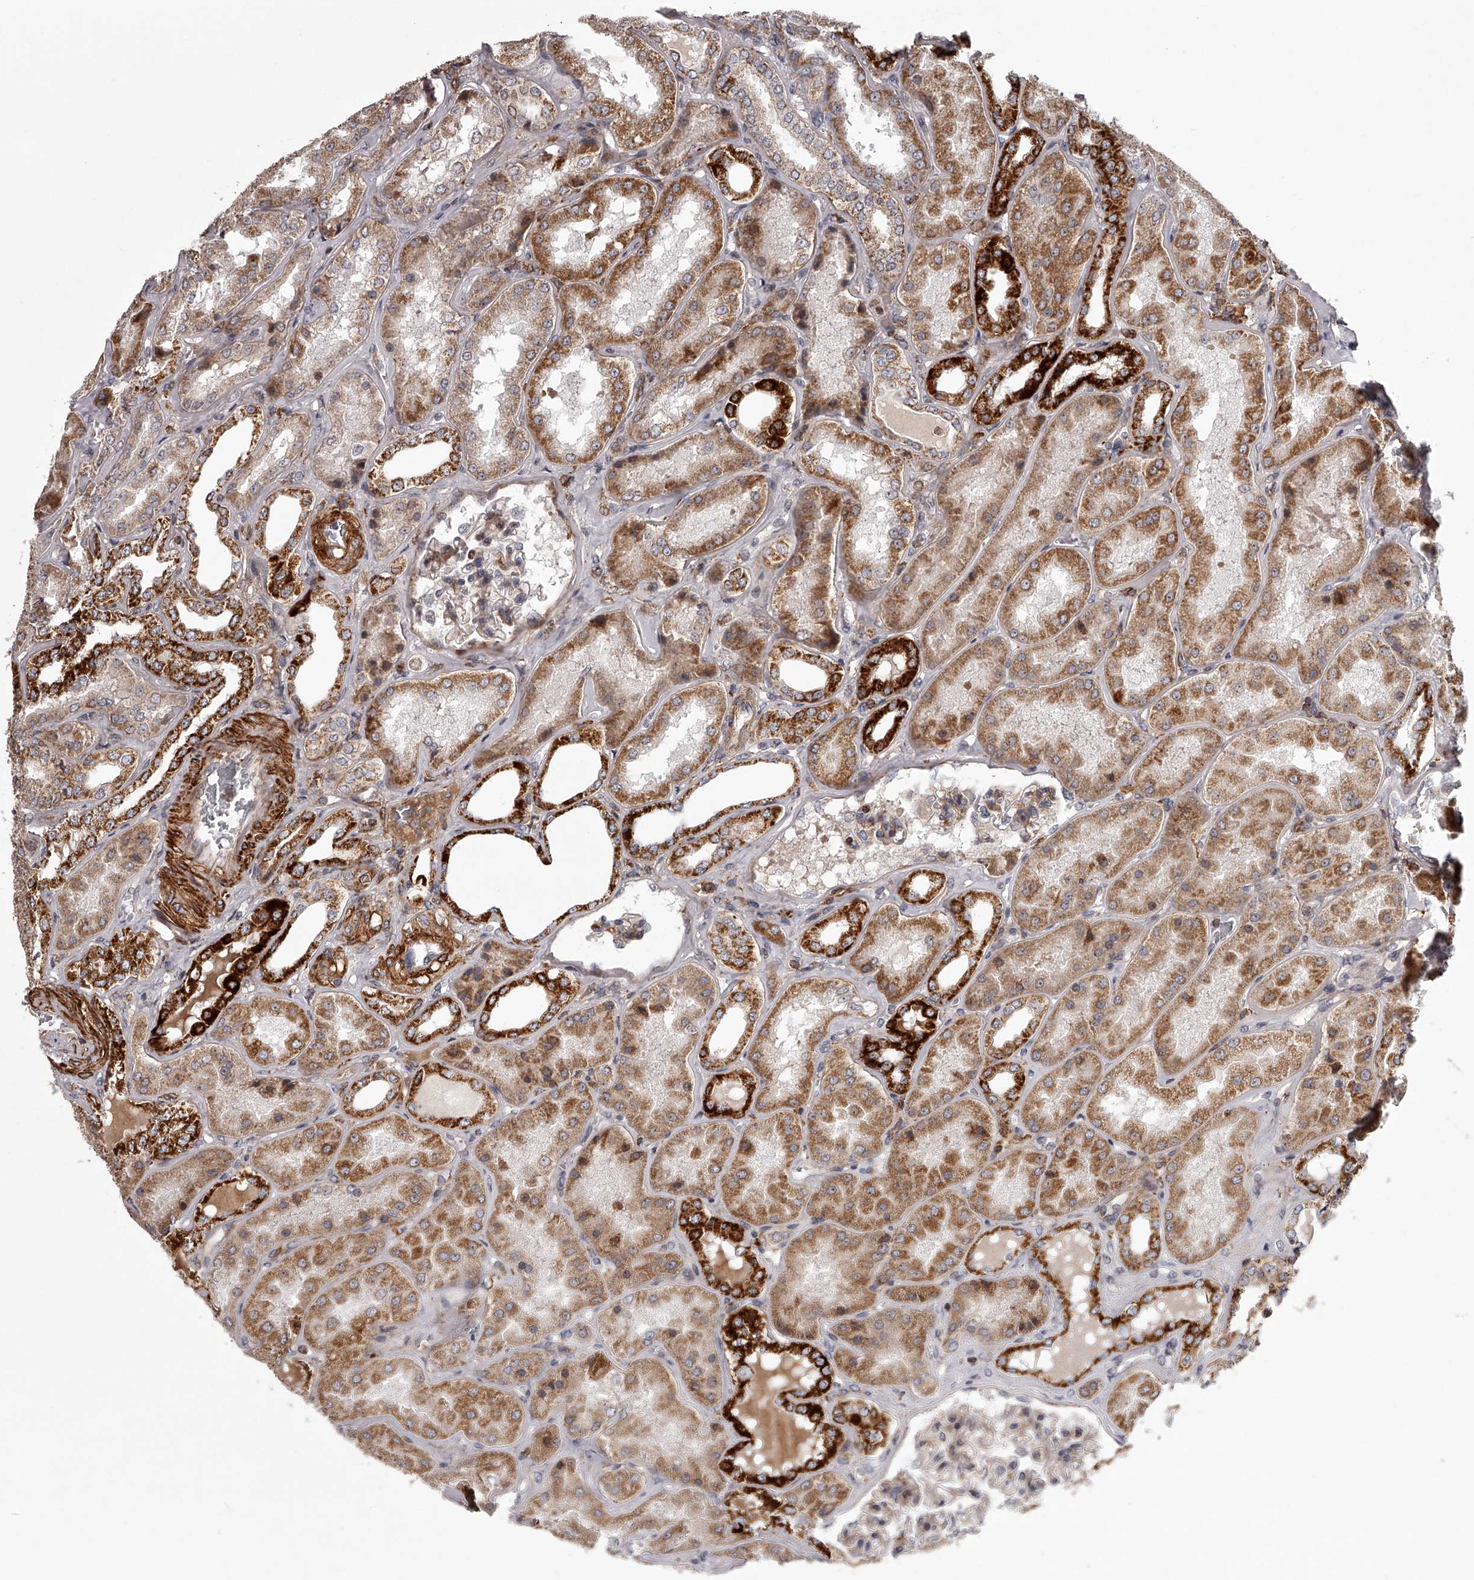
{"staining": {"intensity": "moderate", "quantity": "25%-75%", "location": "cytoplasmic/membranous"}, "tissue": "kidney", "cell_type": "Cells in glomeruli", "image_type": "normal", "snomed": [{"axis": "morphology", "description": "Normal tissue, NOS"}, {"axis": "topography", "description": "Kidney"}], "caption": "Immunohistochemistry (IHC) image of normal kidney: human kidney stained using IHC exhibits medium levels of moderate protein expression localized specifically in the cytoplasmic/membranous of cells in glomeruli, appearing as a cytoplasmic/membranous brown color.", "gene": "RRP36", "patient": {"sex": "female", "age": 56}}